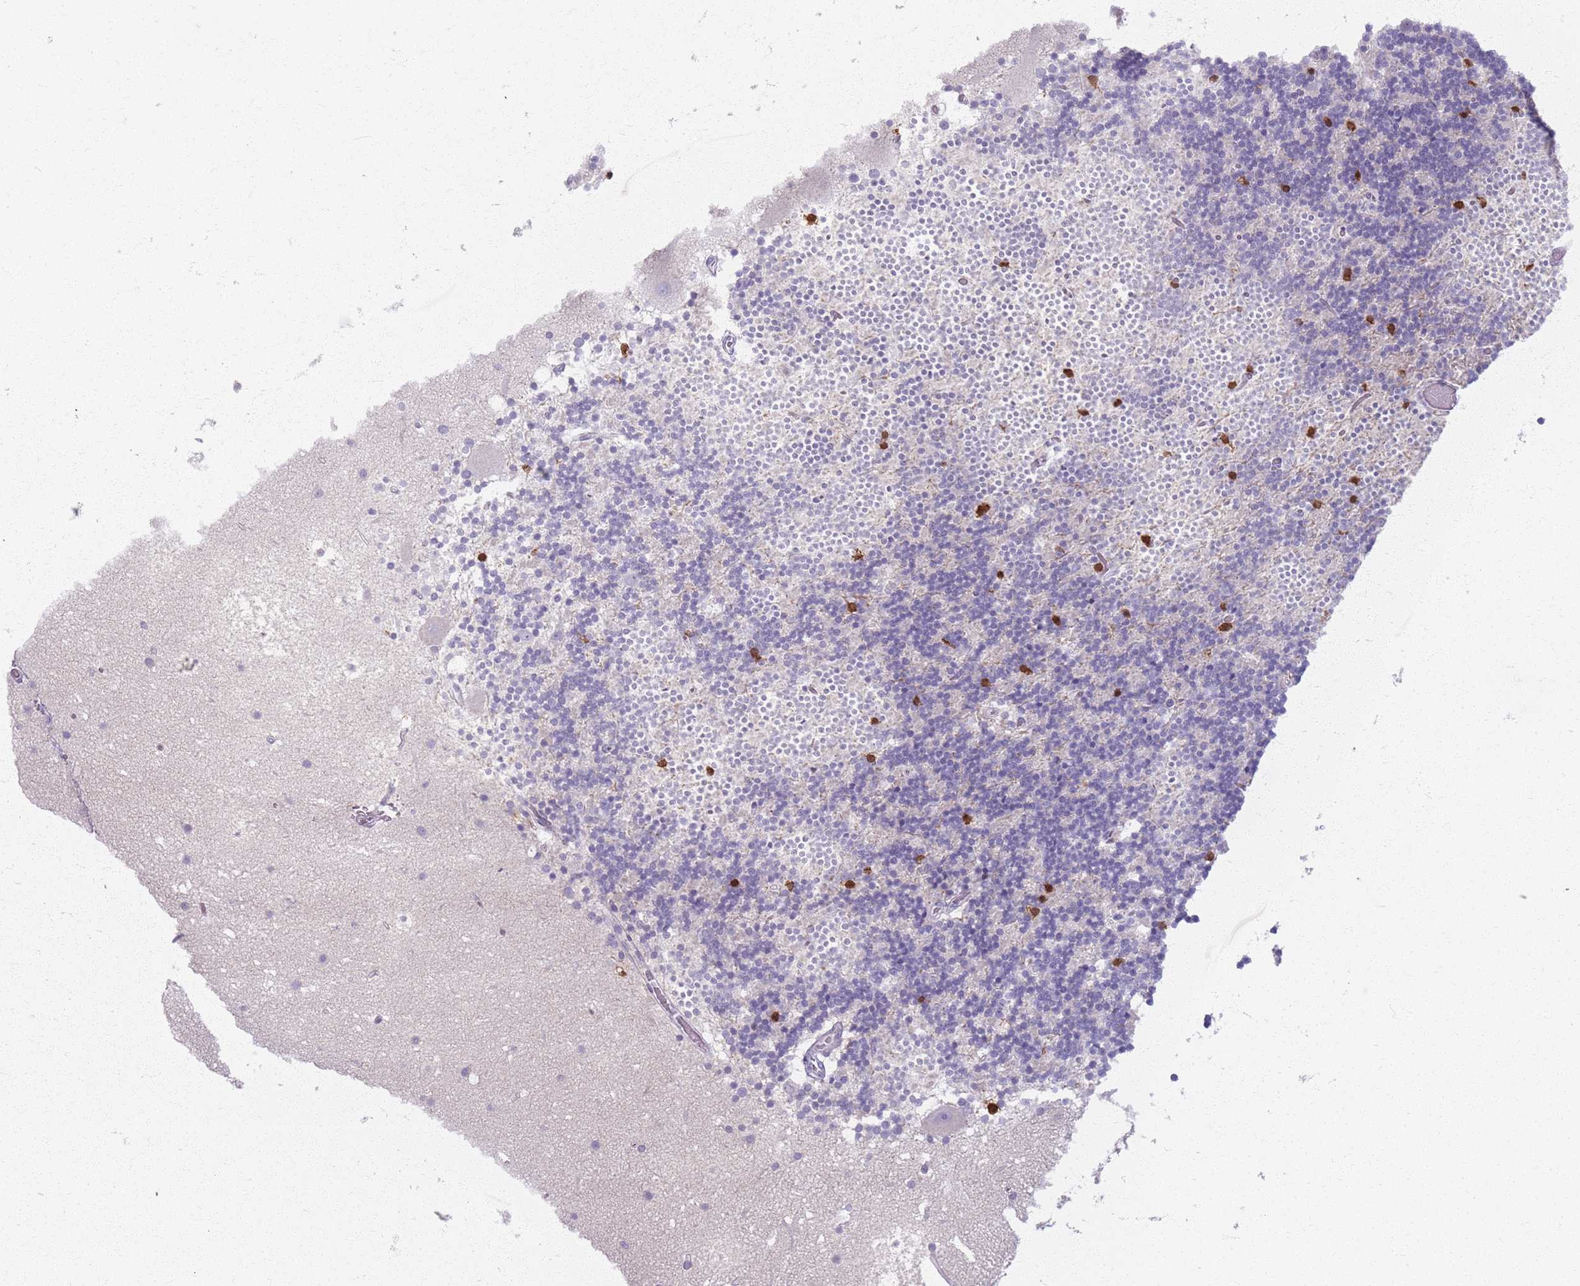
{"staining": {"intensity": "moderate", "quantity": "<25%", "location": "nuclear"}, "tissue": "cerebellum", "cell_type": "Cells in granular layer", "image_type": "normal", "snomed": [{"axis": "morphology", "description": "Normal tissue, NOS"}, {"axis": "topography", "description": "Cerebellum"}], "caption": "Immunohistochemical staining of normal human cerebellum displays <25% levels of moderate nuclear protein positivity in approximately <25% of cells in granular layer. (brown staining indicates protein expression, while blue staining denotes nuclei).", "gene": "CRIPT", "patient": {"sex": "male", "age": 57}}